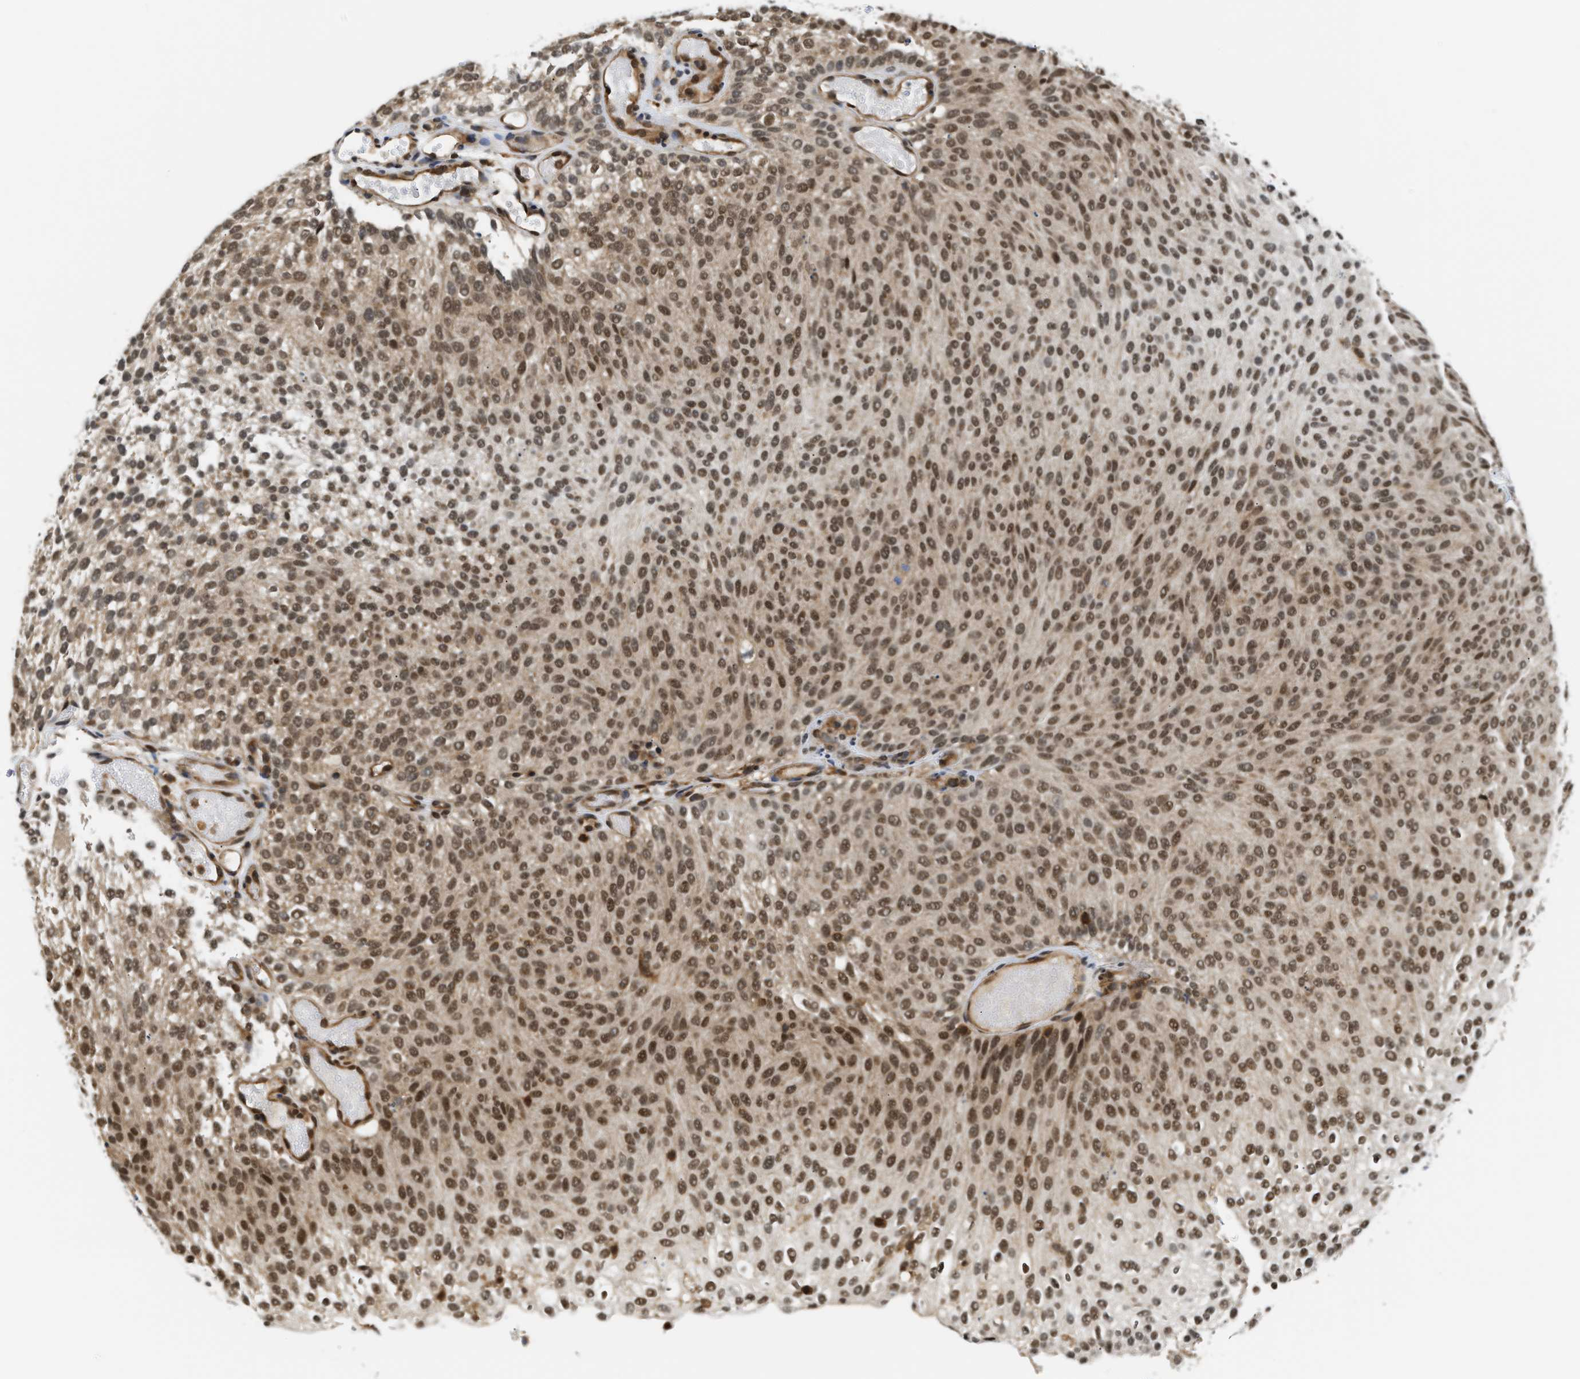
{"staining": {"intensity": "moderate", "quantity": ">75%", "location": "cytoplasmic/membranous,nuclear"}, "tissue": "urothelial cancer", "cell_type": "Tumor cells", "image_type": "cancer", "snomed": [{"axis": "morphology", "description": "Urothelial carcinoma, Low grade"}, {"axis": "topography", "description": "Urinary bladder"}], "caption": "A photomicrograph of human urothelial cancer stained for a protein displays moderate cytoplasmic/membranous and nuclear brown staining in tumor cells.", "gene": "STK10", "patient": {"sex": "male", "age": 78}}